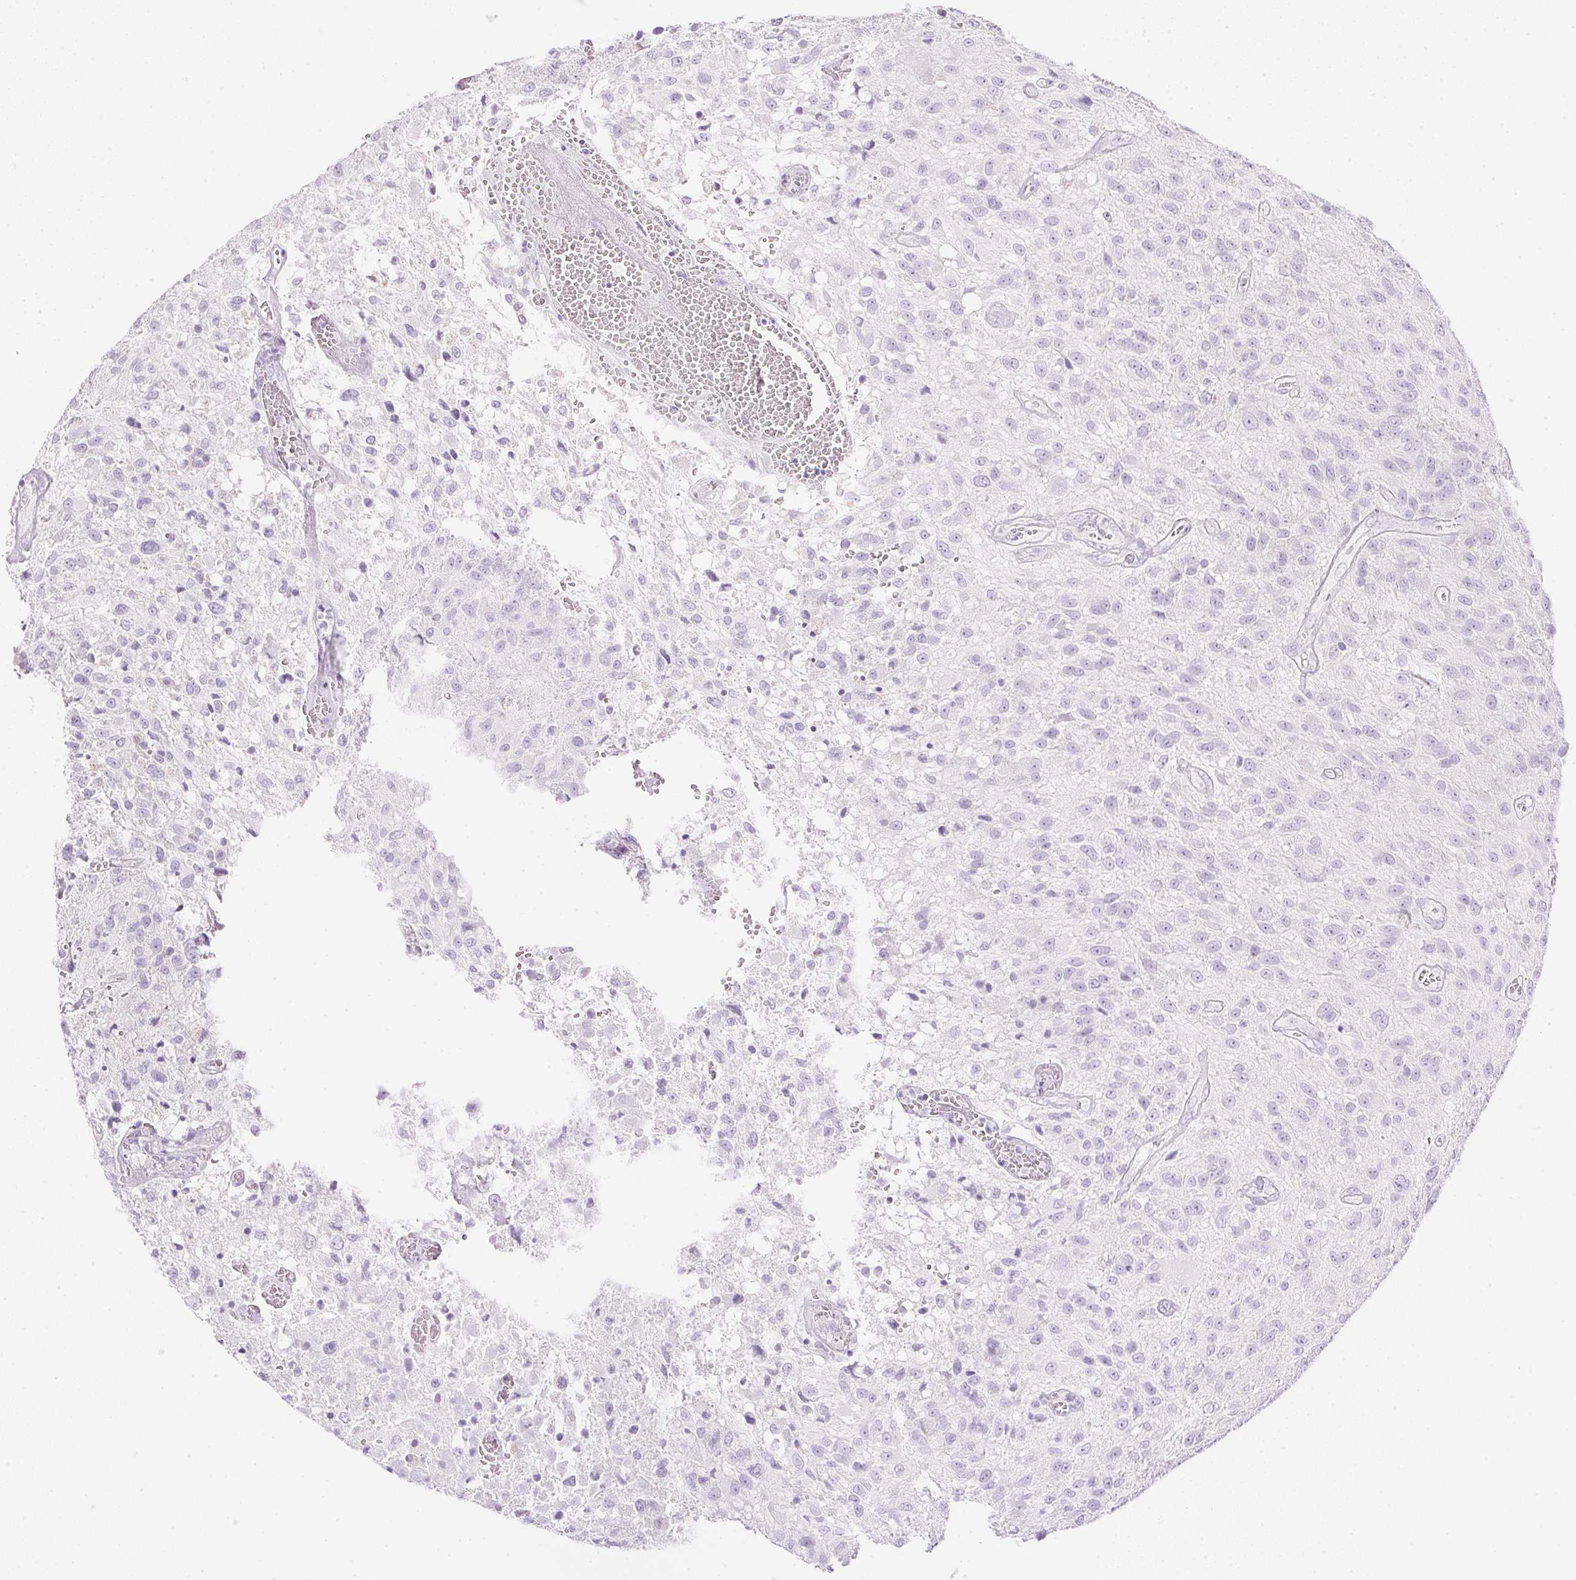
{"staining": {"intensity": "negative", "quantity": "none", "location": "none"}, "tissue": "glioma", "cell_type": "Tumor cells", "image_type": "cancer", "snomed": [{"axis": "morphology", "description": "Glioma, malignant, Low grade"}, {"axis": "topography", "description": "Brain"}], "caption": "There is no significant expression in tumor cells of malignant glioma (low-grade).", "gene": "ATP6V1G3", "patient": {"sex": "male", "age": 66}}